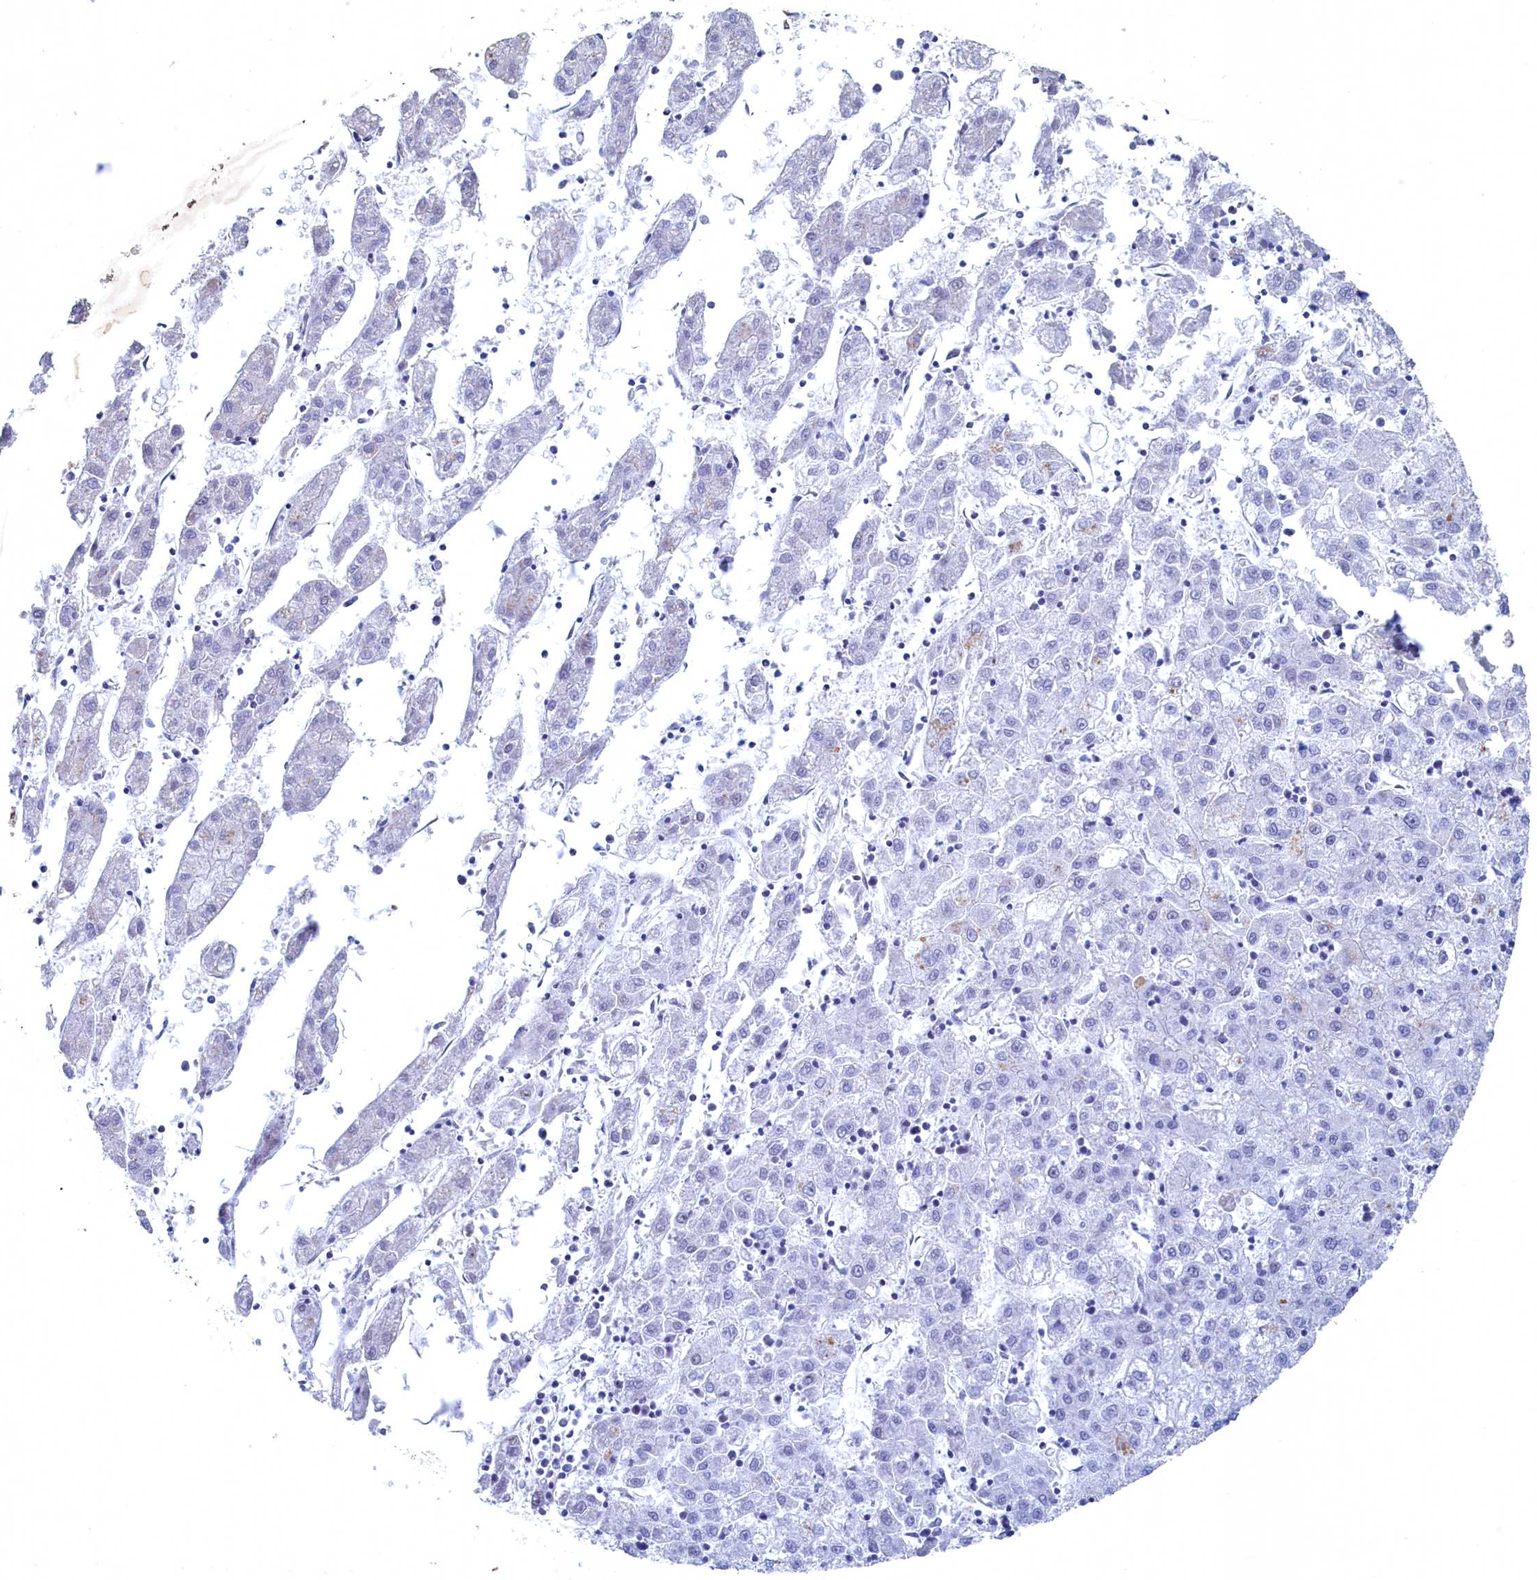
{"staining": {"intensity": "negative", "quantity": "none", "location": "none"}, "tissue": "liver cancer", "cell_type": "Tumor cells", "image_type": "cancer", "snomed": [{"axis": "morphology", "description": "Carcinoma, Hepatocellular, NOS"}, {"axis": "topography", "description": "Liver"}], "caption": "Tumor cells are negative for protein expression in human liver hepatocellular carcinoma.", "gene": "WDR76", "patient": {"sex": "male", "age": 72}}